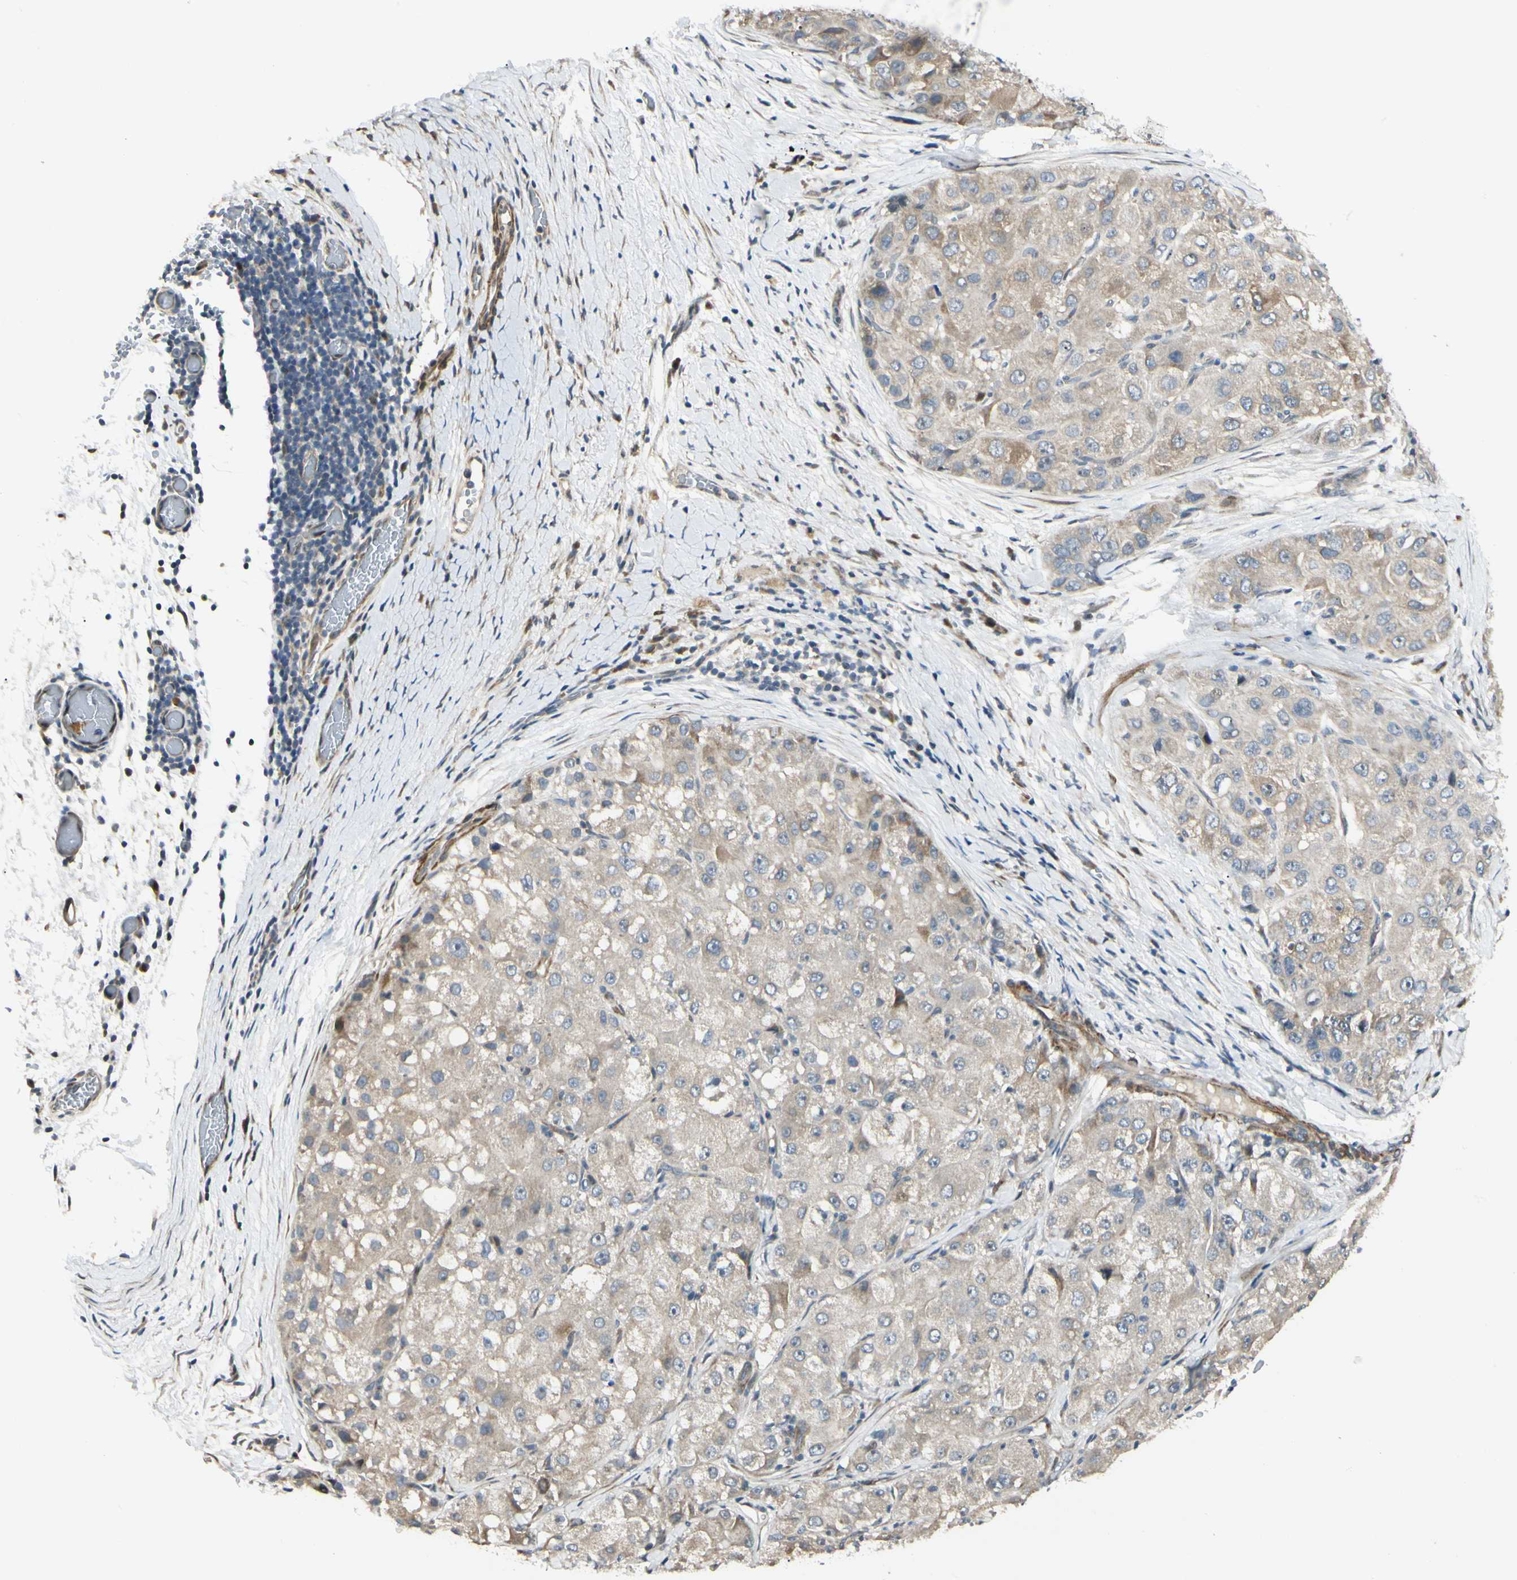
{"staining": {"intensity": "weak", "quantity": ">75%", "location": "cytoplasmic/membranous"}, "tissue": "liver cancer", "cell_type": "Tumor cells", "image_type": "cancer", "snomed": [{"axis": "morphology", "description": "Carcinoma, Hepatocellular, NOS"}, {"axis": "topography", "description": "Liver"}], "caption": "Liver cancer stained with a protein marker displays weak staining in tumor cells.", "gene": "P4HA3", "patient": {"sex": "male", "age": 80}}